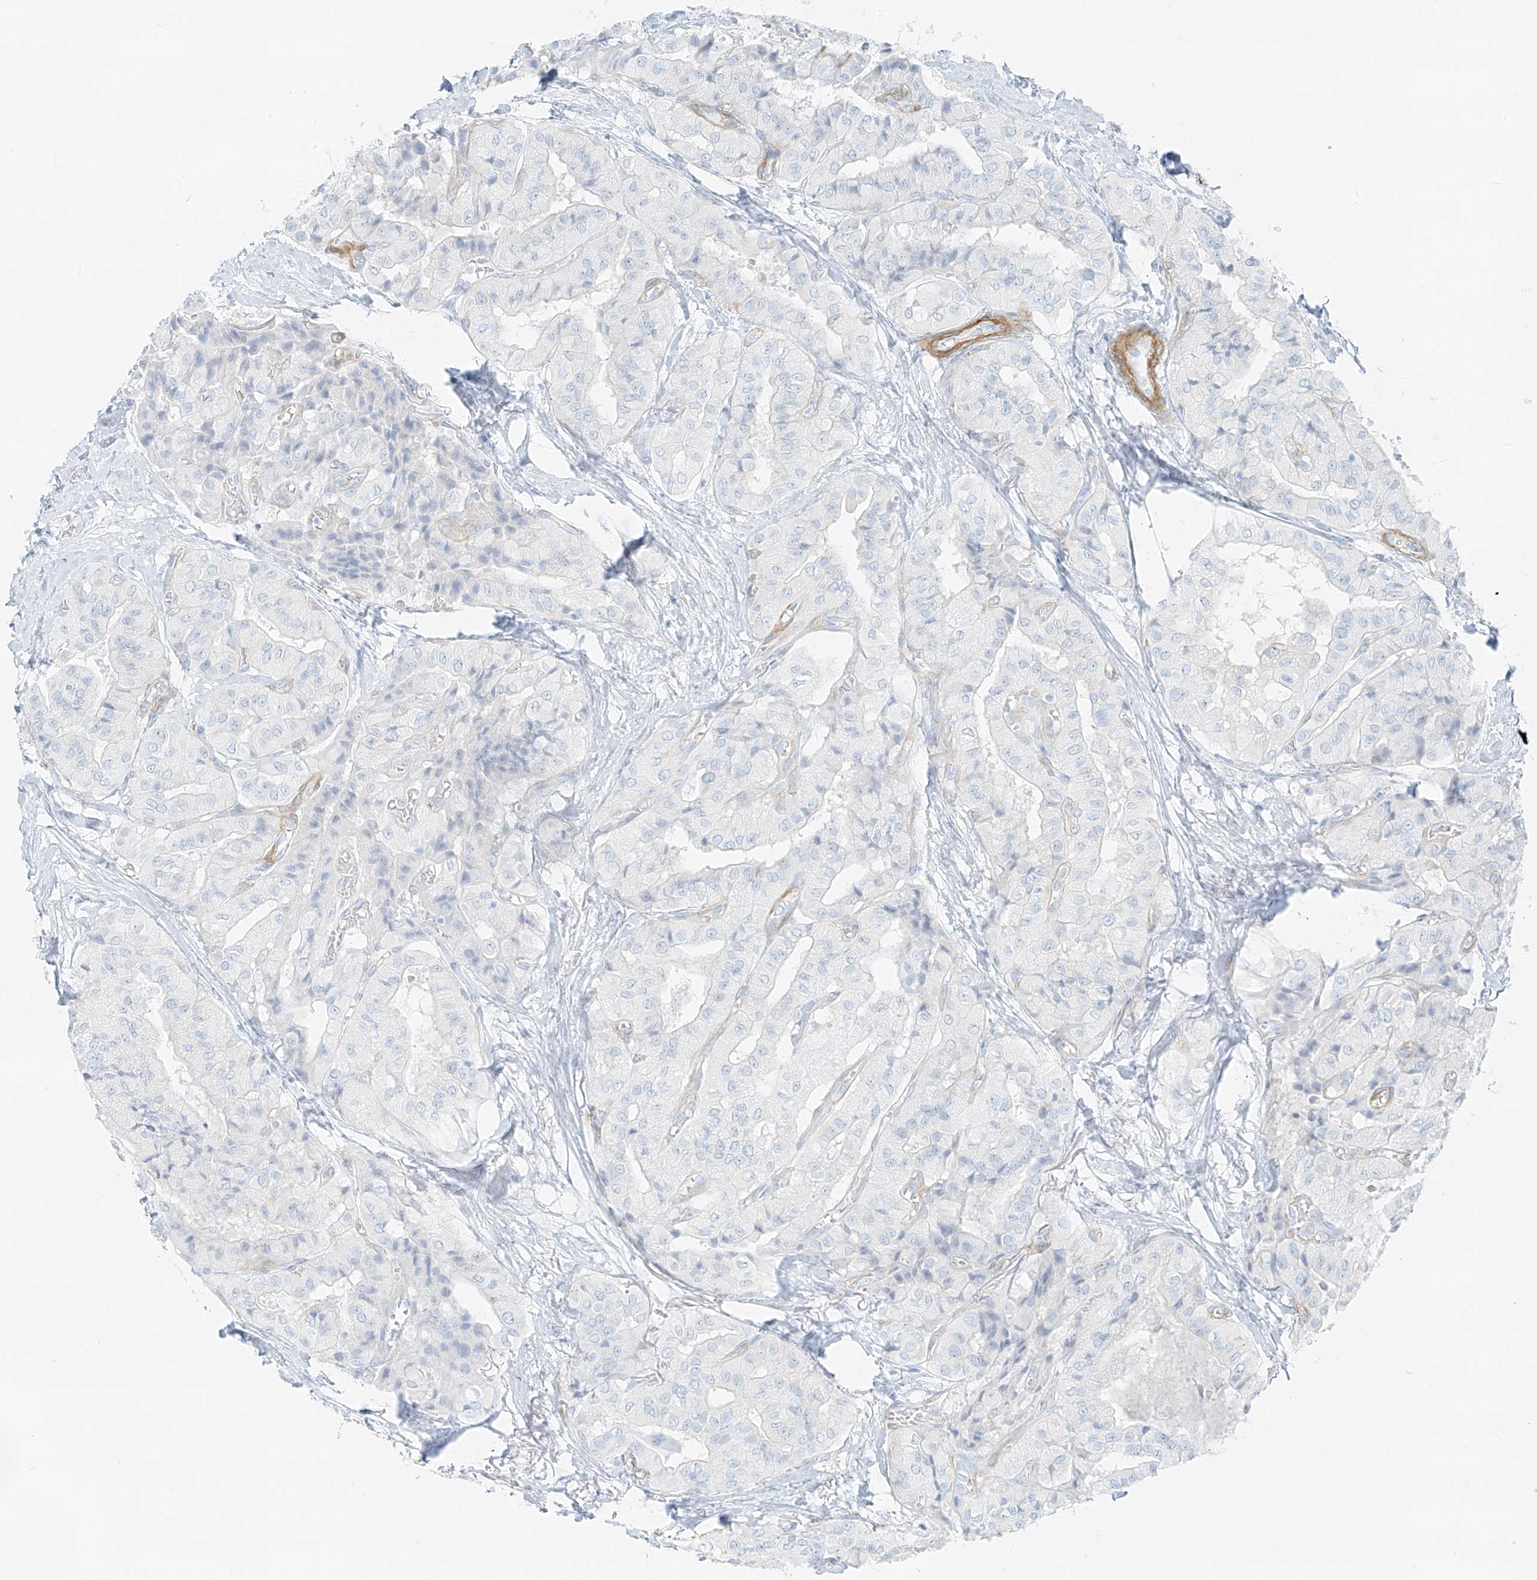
{"staining": {"intensity": "negative", "quantity": "none", "location": "none"}, "tissue": "thyroid cancer", "cell_type": "Tumor cells", "image_type": "cancer", "snomed": [{"axis": "morphology", "description": "Papillary adenocarcinoma, NOS"}, {"axis": "topography", "description": "Thyroid gland"}], "caption": "IHC histopathology image of thyroid cancer stained for a protein (brown), which reveals no expression in tumor cells.", "gene": "SMCP", "patient": {"sex": "female", "age": 59}}